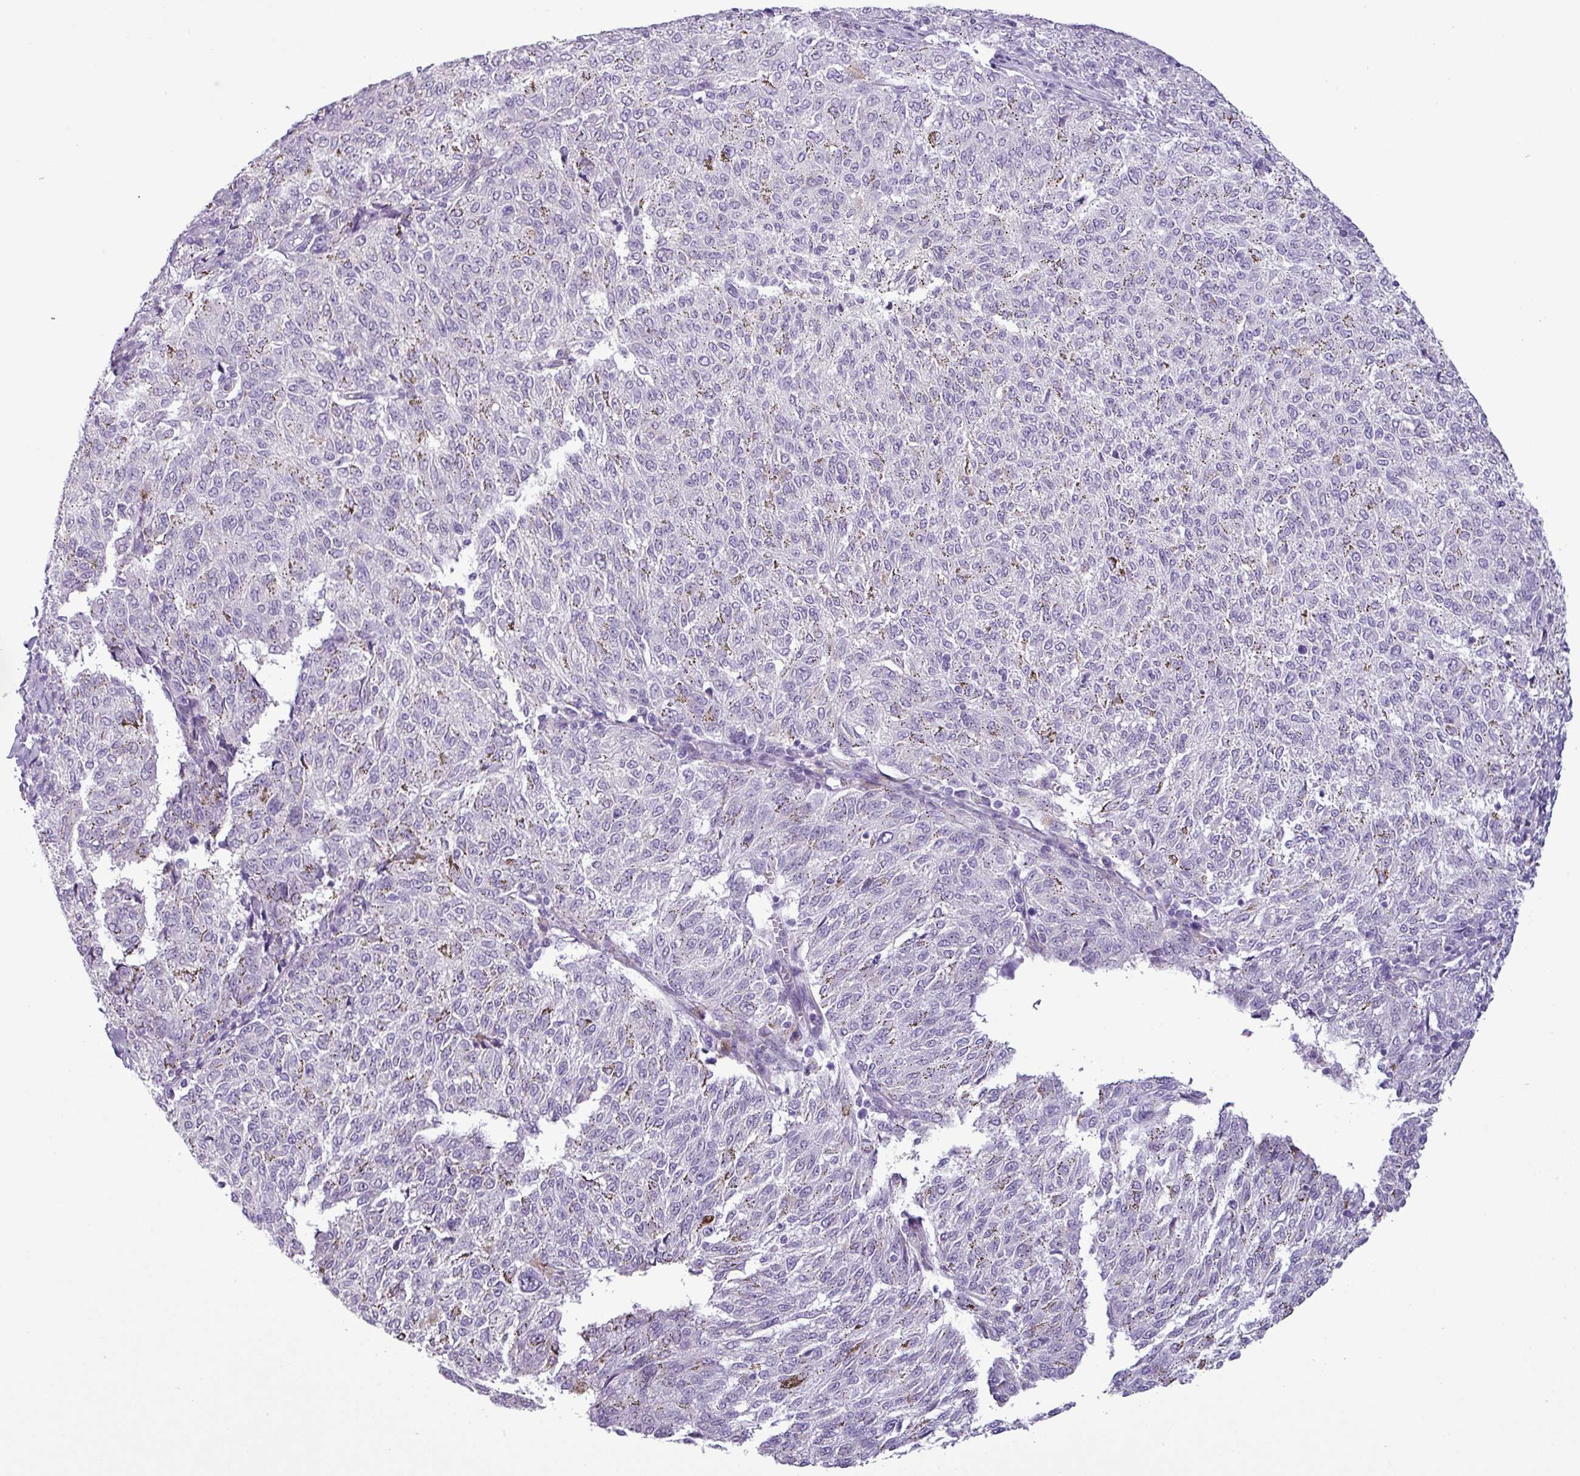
{"staining": {"intensity": "negative", "quantity": "none", "location": "none"}, "tissue": "melanoma", "cell_type": "Tumor cells", "image_type": "cancer", "snomed": [{"axis": "morphology", "description": "Malignant melanoma, NOS"}, {"axis": "topography", "description": "Skin"}], "caption": "Protein analysis of melanoma shows no significant expression in tumor cells. (Stains: DAB immunohistochemistry (IHC) with hematoxylin counter stain, Microscopy: brightfield microscopy at high magnification).", "gene": "CDH16", "patient": {"sex": "female", "age": 72}}